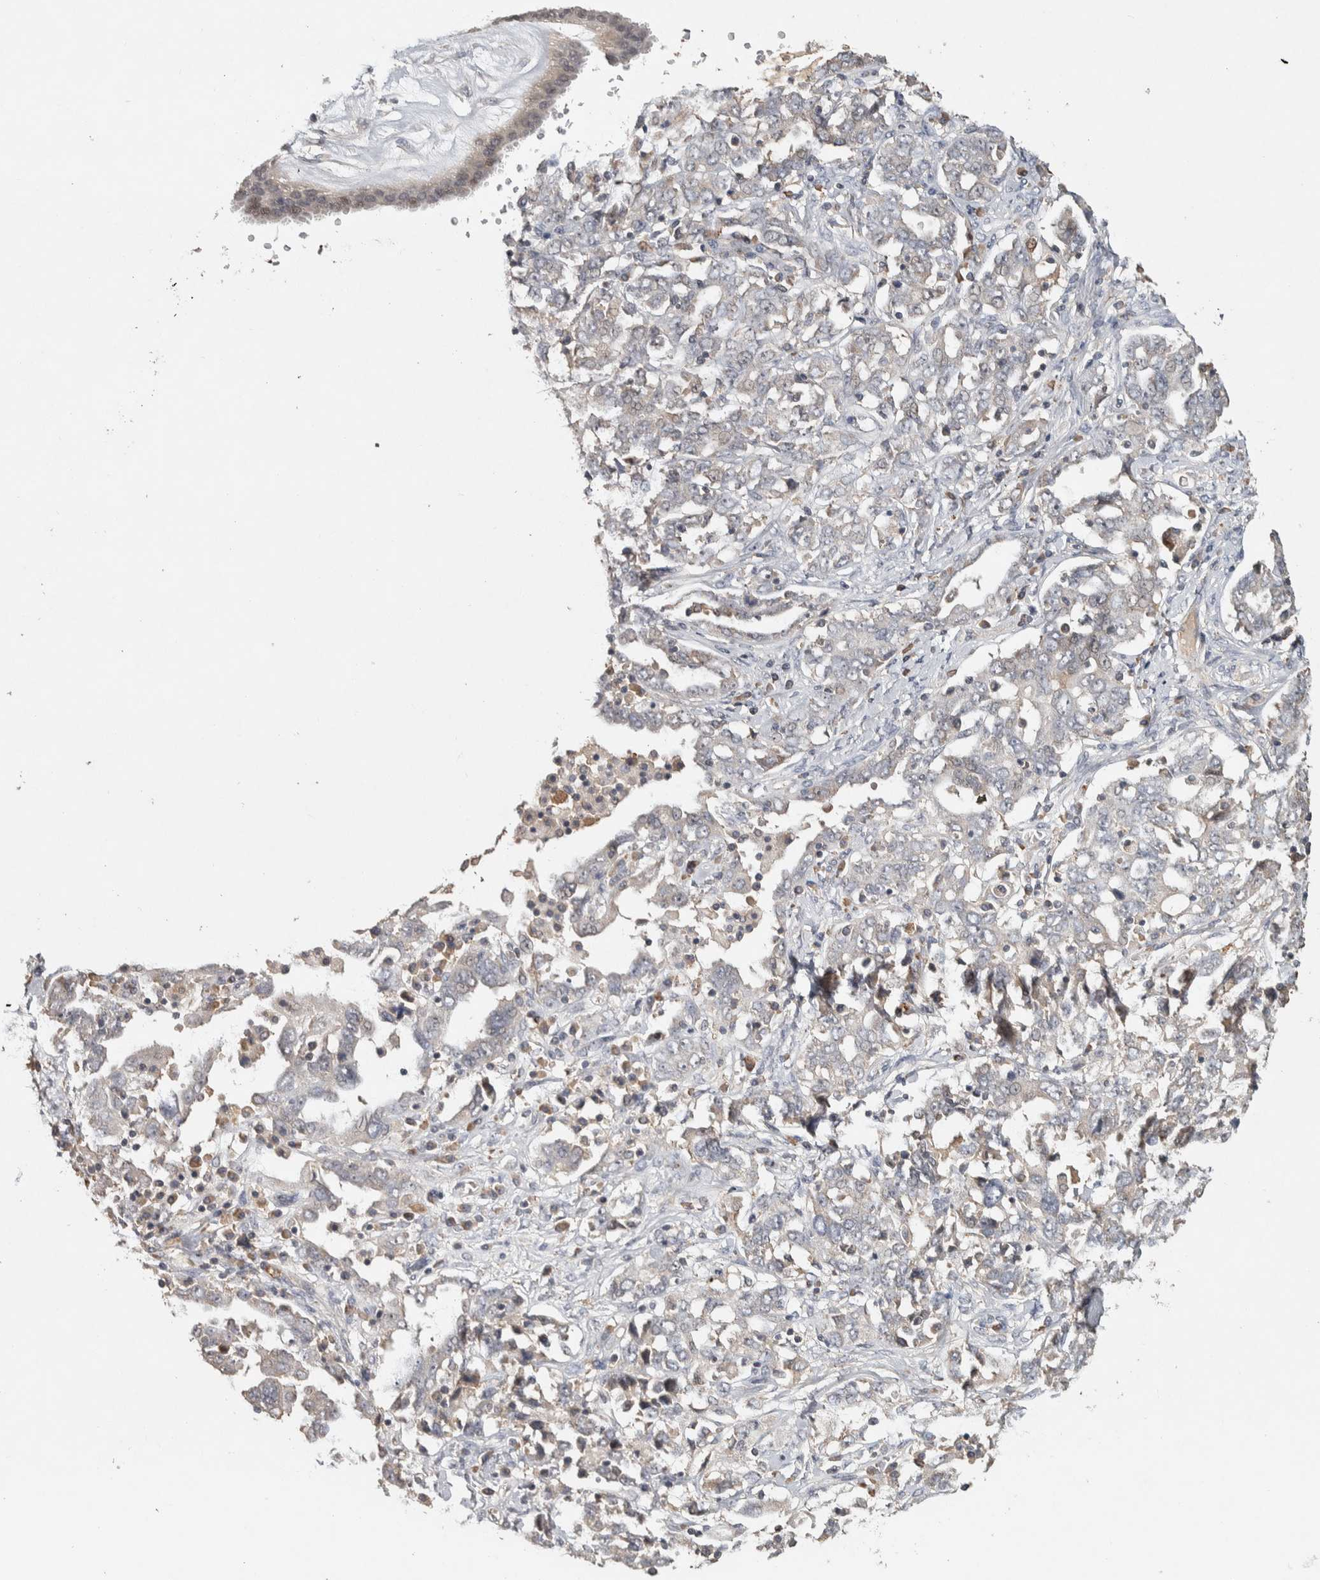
{"staining": {"intensity": "weak", "quantity": "<25%", "location": "cytoplasmic/membranous"}, "tissue": "ovarian cancer", "cell_type": "Tumor cells", "image_type": "cancer", "snomed": [{"axis": "morphology", "description": "Cystadenocarcinoma, mucinous, NOS"}, {"axis": "topography", "description": "Ovary"}], "caption": "Immunohistochemistry (IHC) photomicrograph of neoplastic tissue: ovarian cancer (mucinous cystadenocarcinoma) stained with DAB (3,3'-diaminobenzidine) reveals no significant protein positivity in tumor cells.", "gene": "EIF3H", "patient": {"sex": "female", "age": 73}}